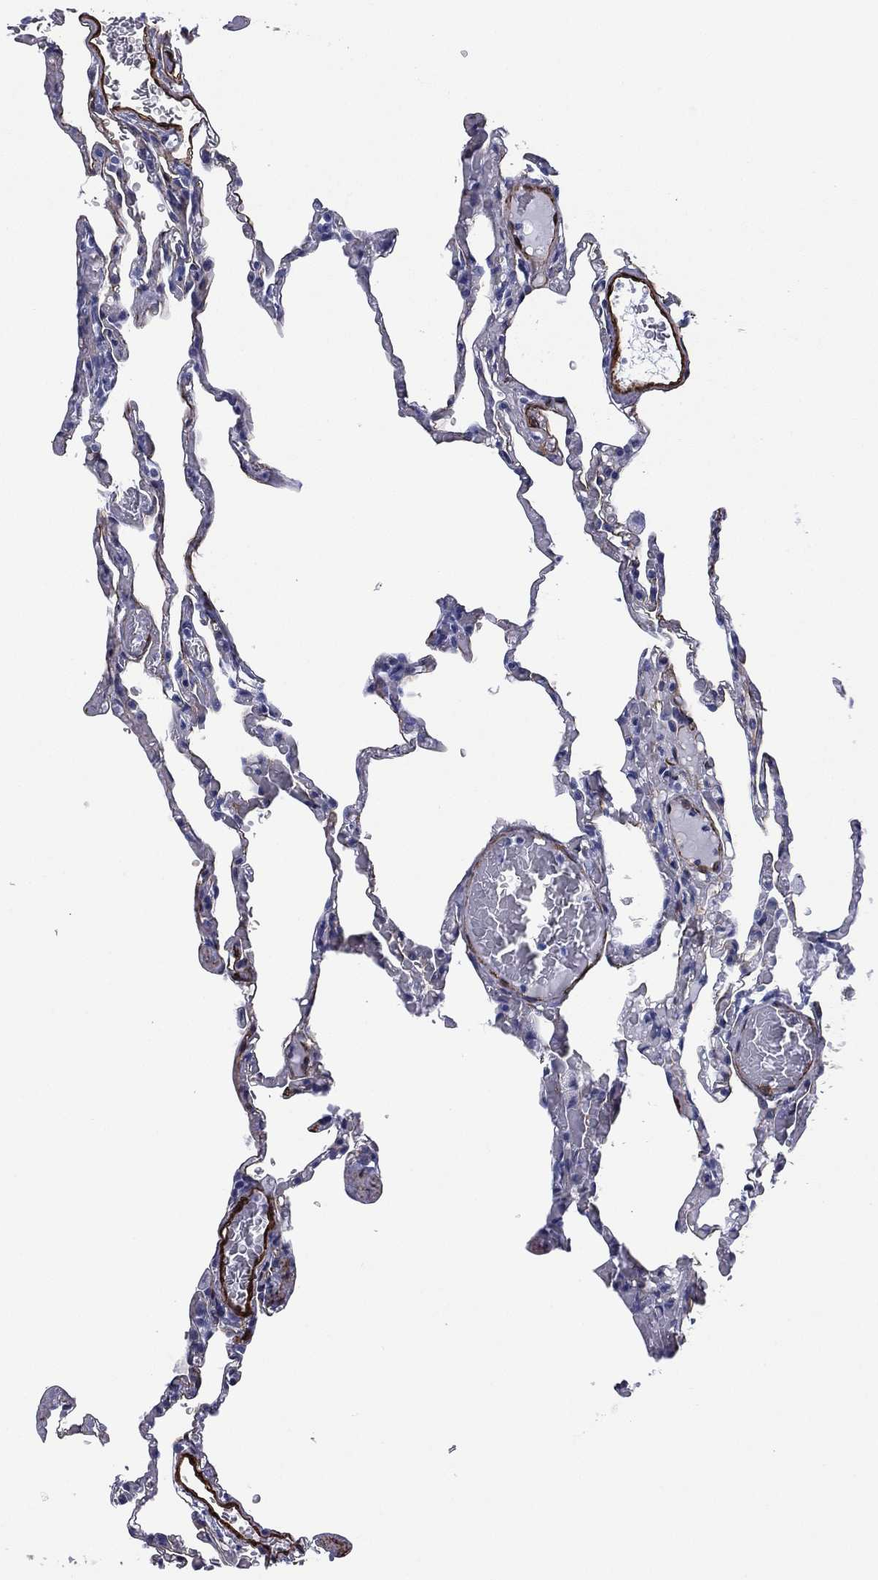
{"staining": {"intensity": "negative", "quantity": "none", "location": "none"}, "tissue": "lung", "cell_type": "Alveolar cells", "image_type": "normal", "snomed": [{"axis": "morphology", "description": "Normal tissue, NOS"}, {"axis": "topography", "description": "Lung"}], "caption": "IHC of benign lung displays no positivity in alveolar cells.", "gene": "CAVIN3", "patient": {"sex": "female", "age": 43}}